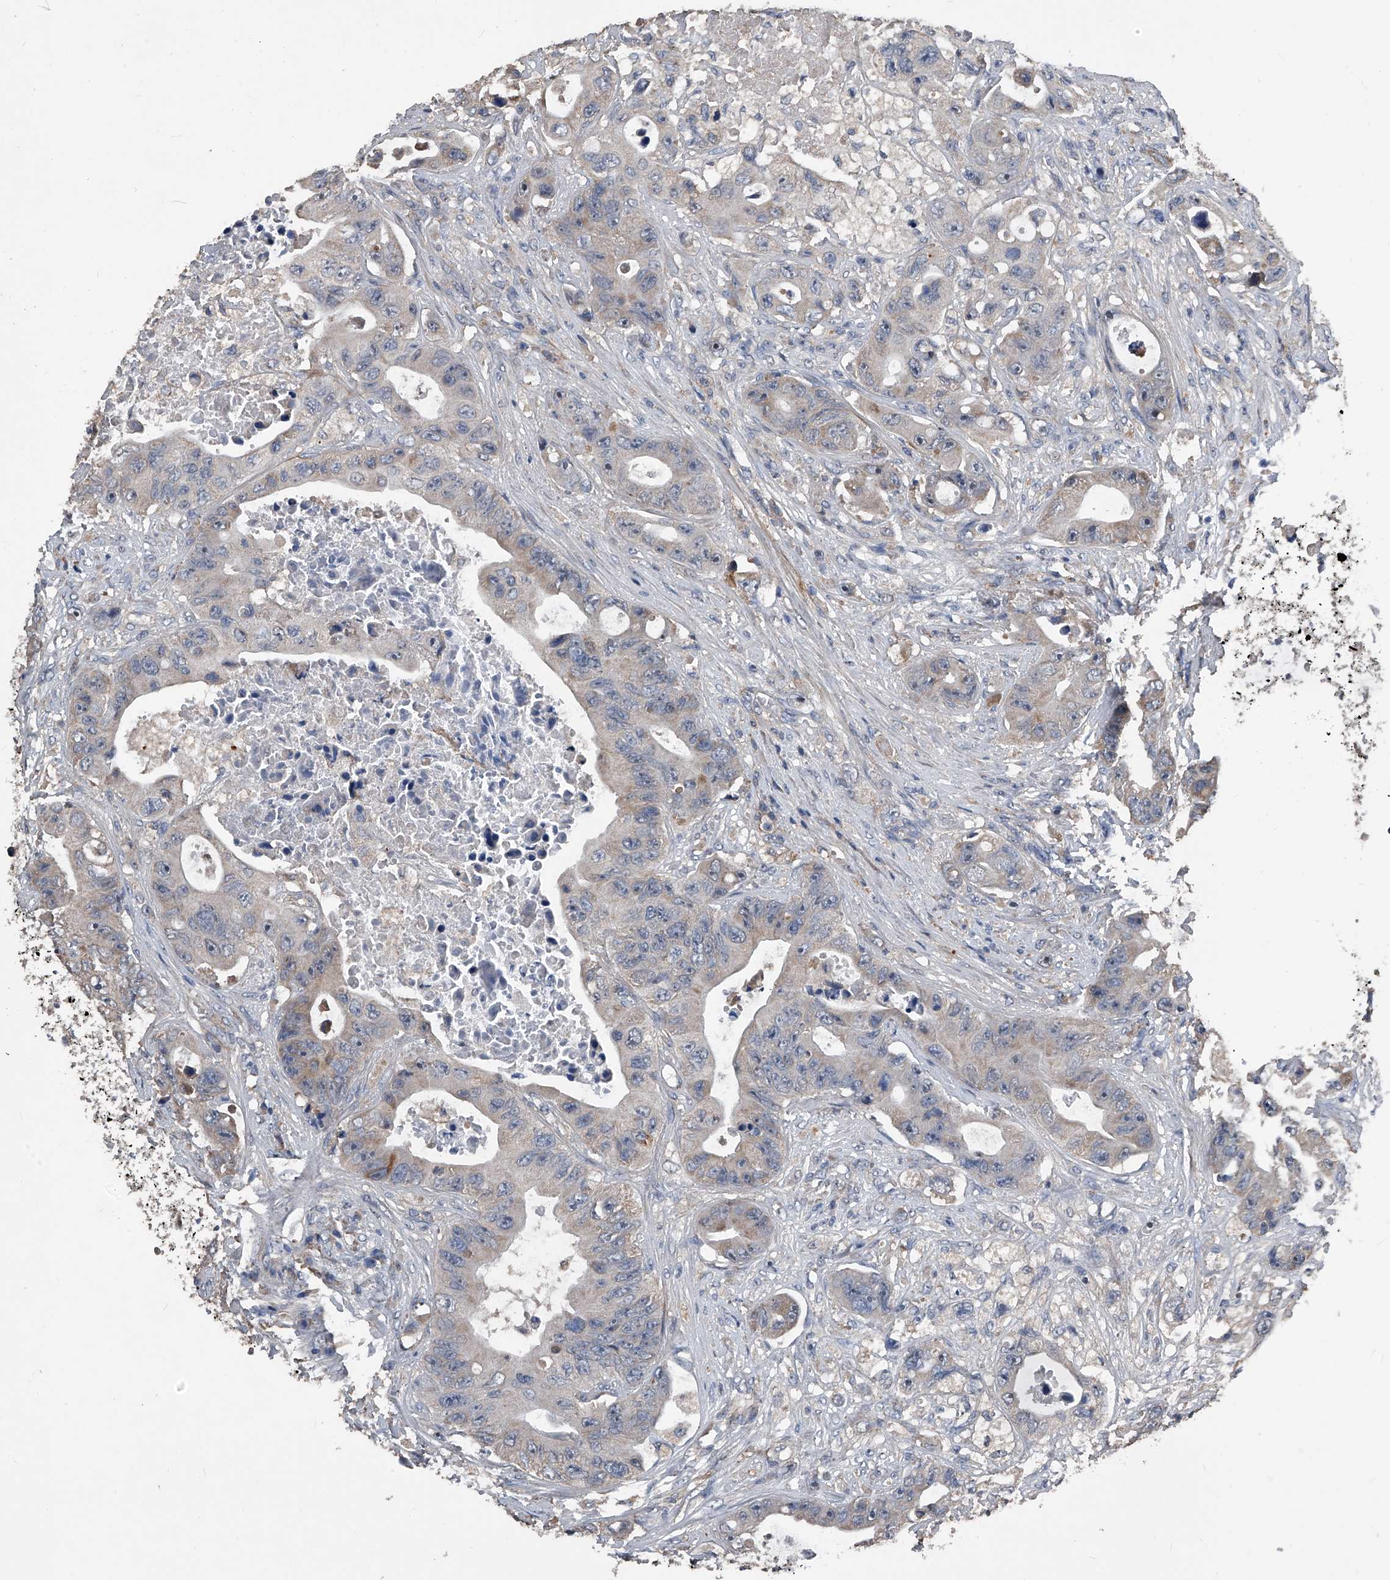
{"staining": {"intensity": "weak", "quantity": "25%-75%", "location": "cytoplasmic/membranous"}, "tissue": "colorectal cancer", "cell_type": "Tumor cells", "image_type": "cancer", "snomed": [{"axis": "morphology", "description": "Adenocarcinoma, NOS"}, {"axis": "topography", "description": "Colon"}], "caption": "Immunohistochemical staining of adenocarcinoma (colorectal) exhibits low levels of weak cytoplasmic/membranous protein positivity in approximately 25%-75% of tumor cells.", "gene": "PHACTR1", "patient": {"sex": "female", "age": 46}}